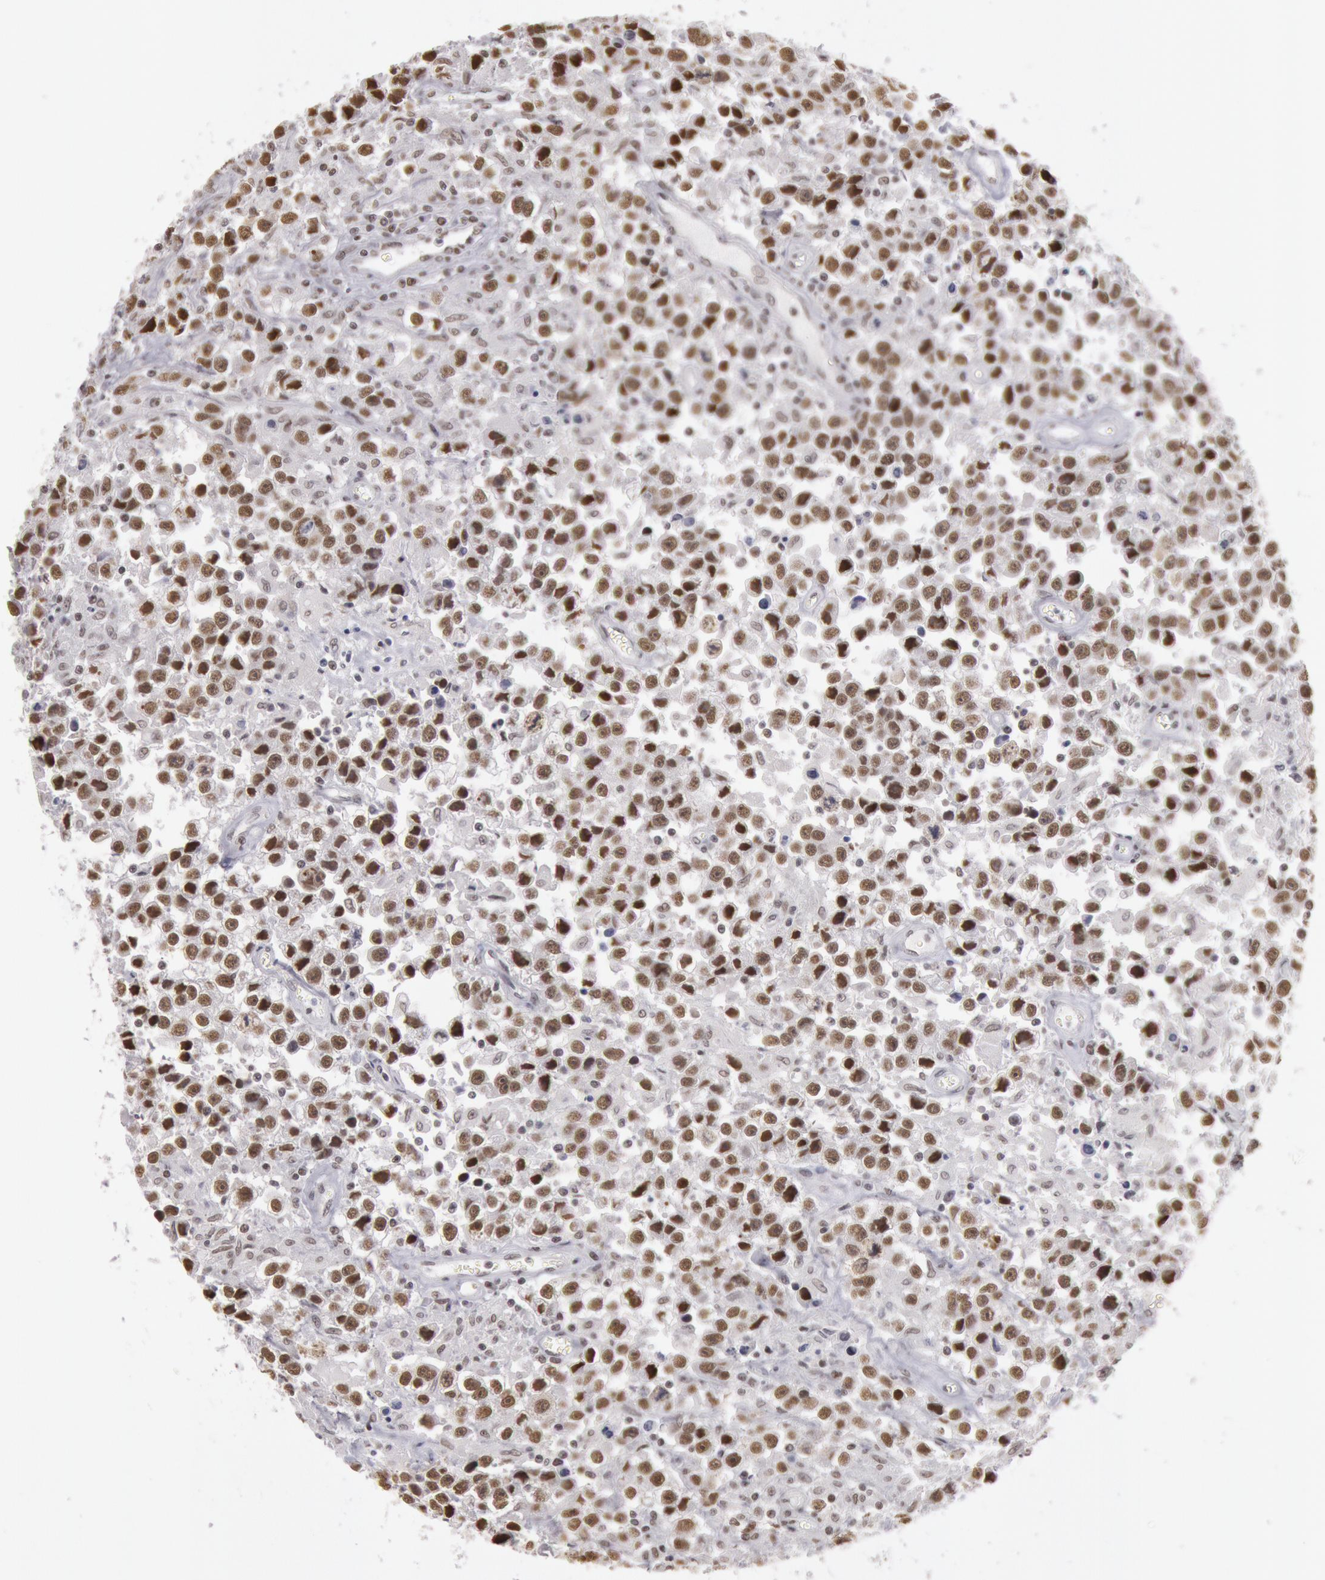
{"staining": {"intensity": "strong", "quantity": ">75%", "location": "nuclear"}, "tissue": "testis cancer", "cell_type": "Tumor cells", "image_type": "cancer", "snomed": [{"axis": "morphology", "description": "Seminoma, NOS"}, {"axis": "topography", "description": "Testis"}], "caption": "Protein analysis of testis seminoma tissue shows strong nuclear expression in approximately >75% of tumor cells.", "gene": "ESS2", "patient": {"sex": "male", "age": 43}}